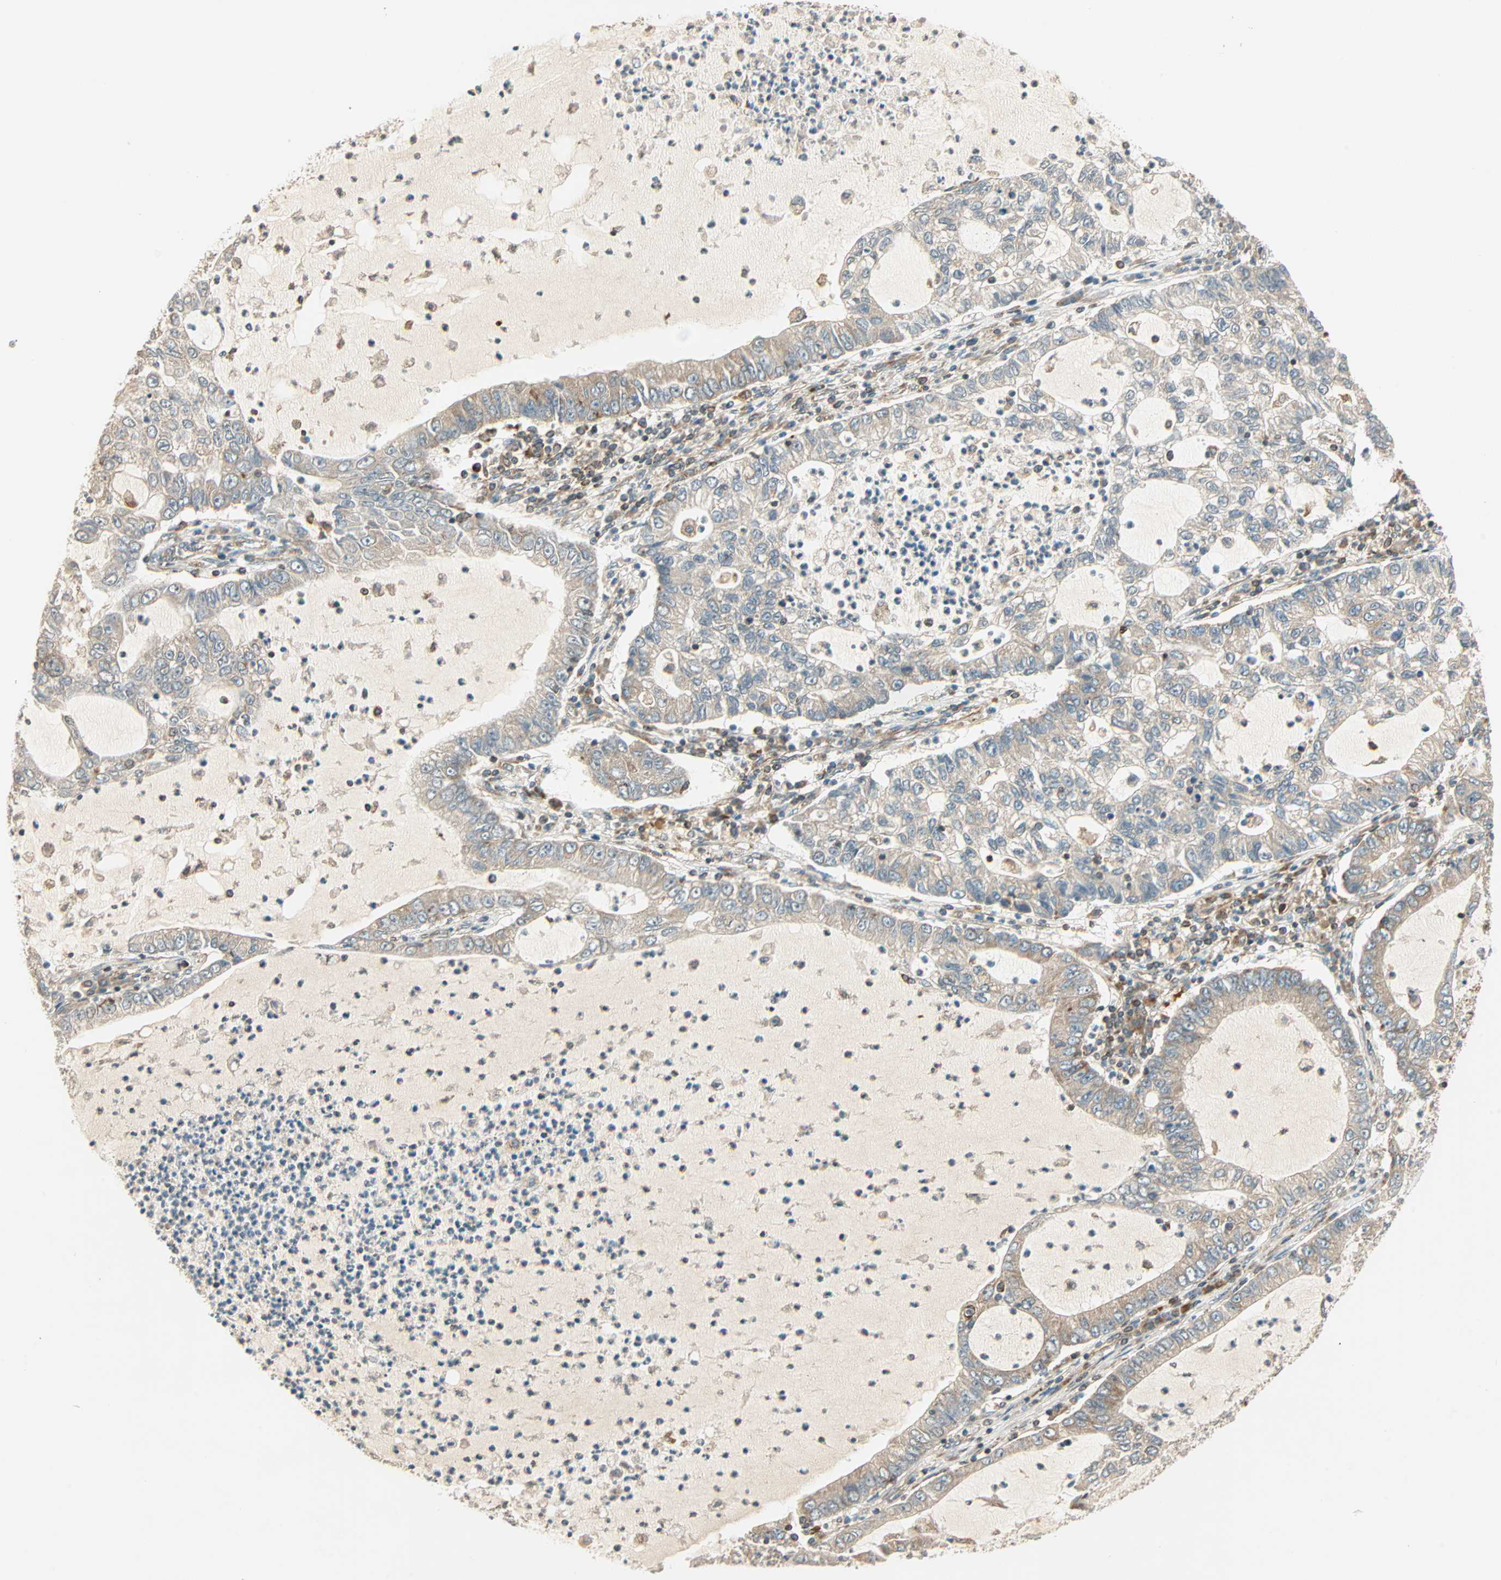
{"staining": {"intensity": "weak", "quantity": ">75%", "location": "cytoplasmic/membranous"}, "tissue": "lung cancer", "cell_type": "Tumor cells", "image_type": "cancer", "snomed": [{"axis": "morphology", "description": "Adenocarcinoma, NOS"}, {"axis": "topography", "description": "Lung"}], "caption": "Protein analysis of lung cancer tissue displays weak cytoplasmic/membranous staining in about >75% of tumor cells.", "gene": "PNPLA6", "patient": {"sex": "female", "age": 51}}